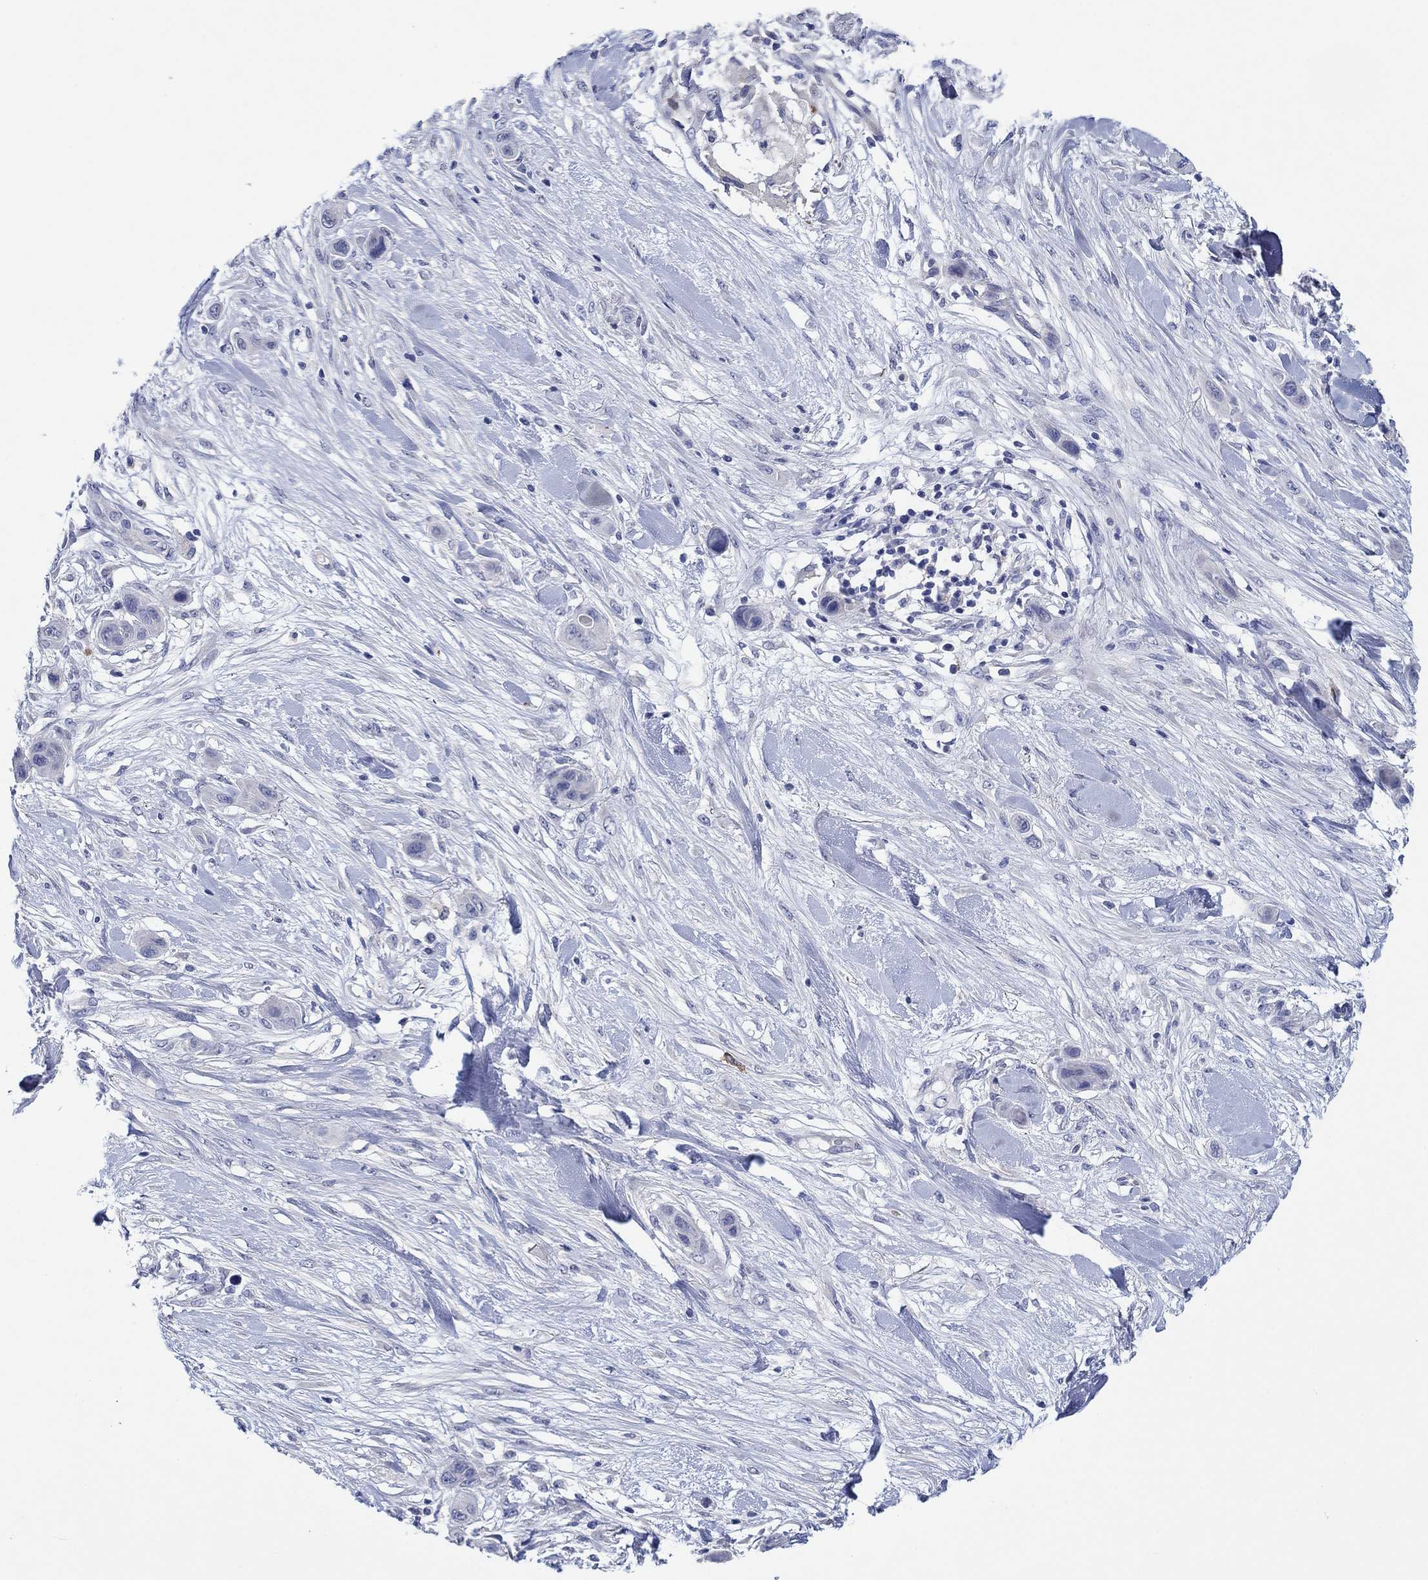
{"staining": {"intensity": "negative", "quantity": "none", "location": "none"}, "tissue": "skin cancer", "cell_type": "Tumor cells", "image_type": "cancer", "snomed": [{"axis": "morphology", "description": "Squamous cell carcinoma, NOS"}, {"axis": "topography", "description": "Skin"}], "caption": "DAB (3,3'-diaminobenzidine) immunohistochemical staining of skin cancer (squamous cell carcinoma) shows no significant positivity in tumor cells. (DAB immunohistochemistry visualized using brightfield microscopy, high magnification).", "gene": "HDC", "patient": {"sex": "male", "age": 79}}